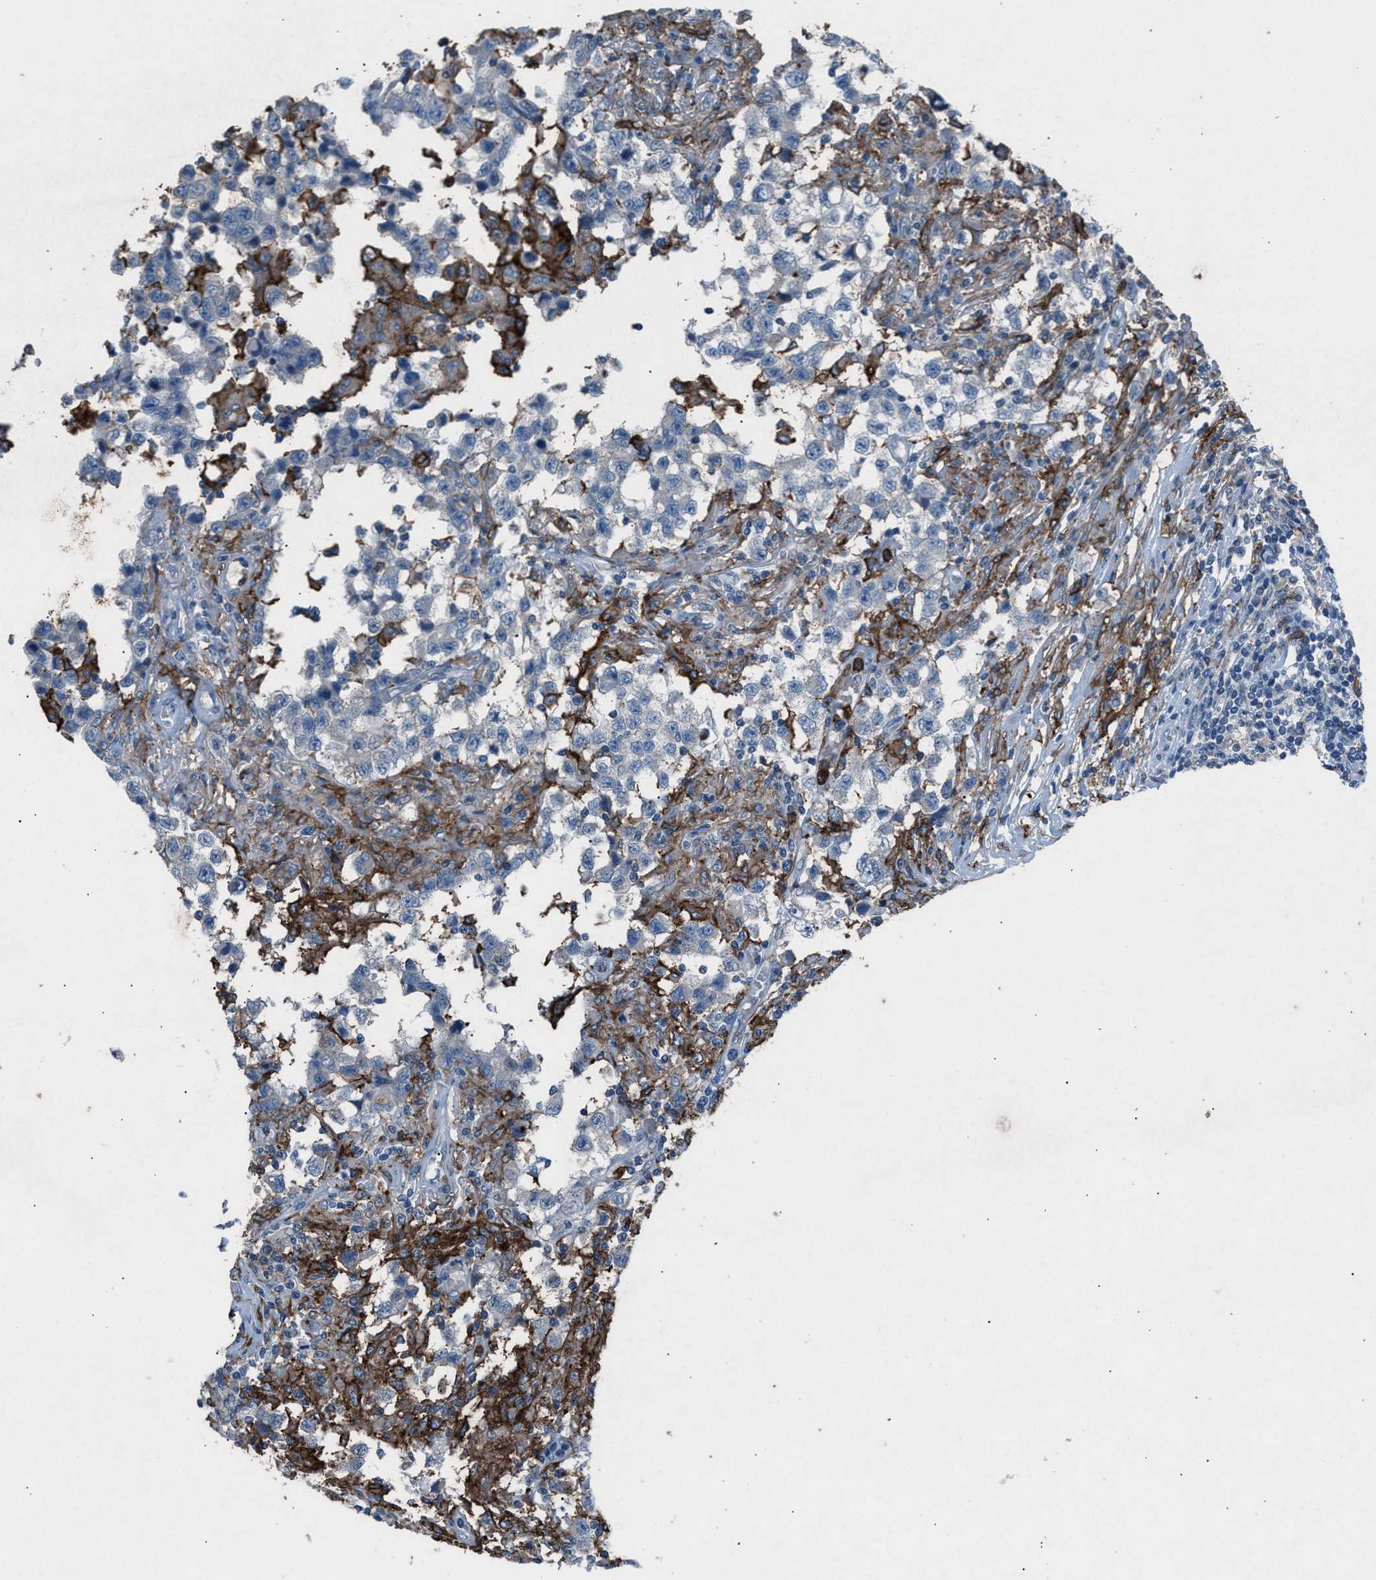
{"staining": {"intensity": "negative", "quantity": "none", "location": "none"}, "tissue": "testis cancer", "cell_type": "Tumor cells", "image_type": "cancer", "snomed": [{"axis": "morphology", "description": "Carcinoma, Embryonal, NOS"}, {"axis": "topography", "description": "Testis"}], "caption": "An image of human testis embryonal carcinoma is negative for staining in tumor cells.", "gene": "FCER1G", "patient": {"sex": "male", "age": 21}}